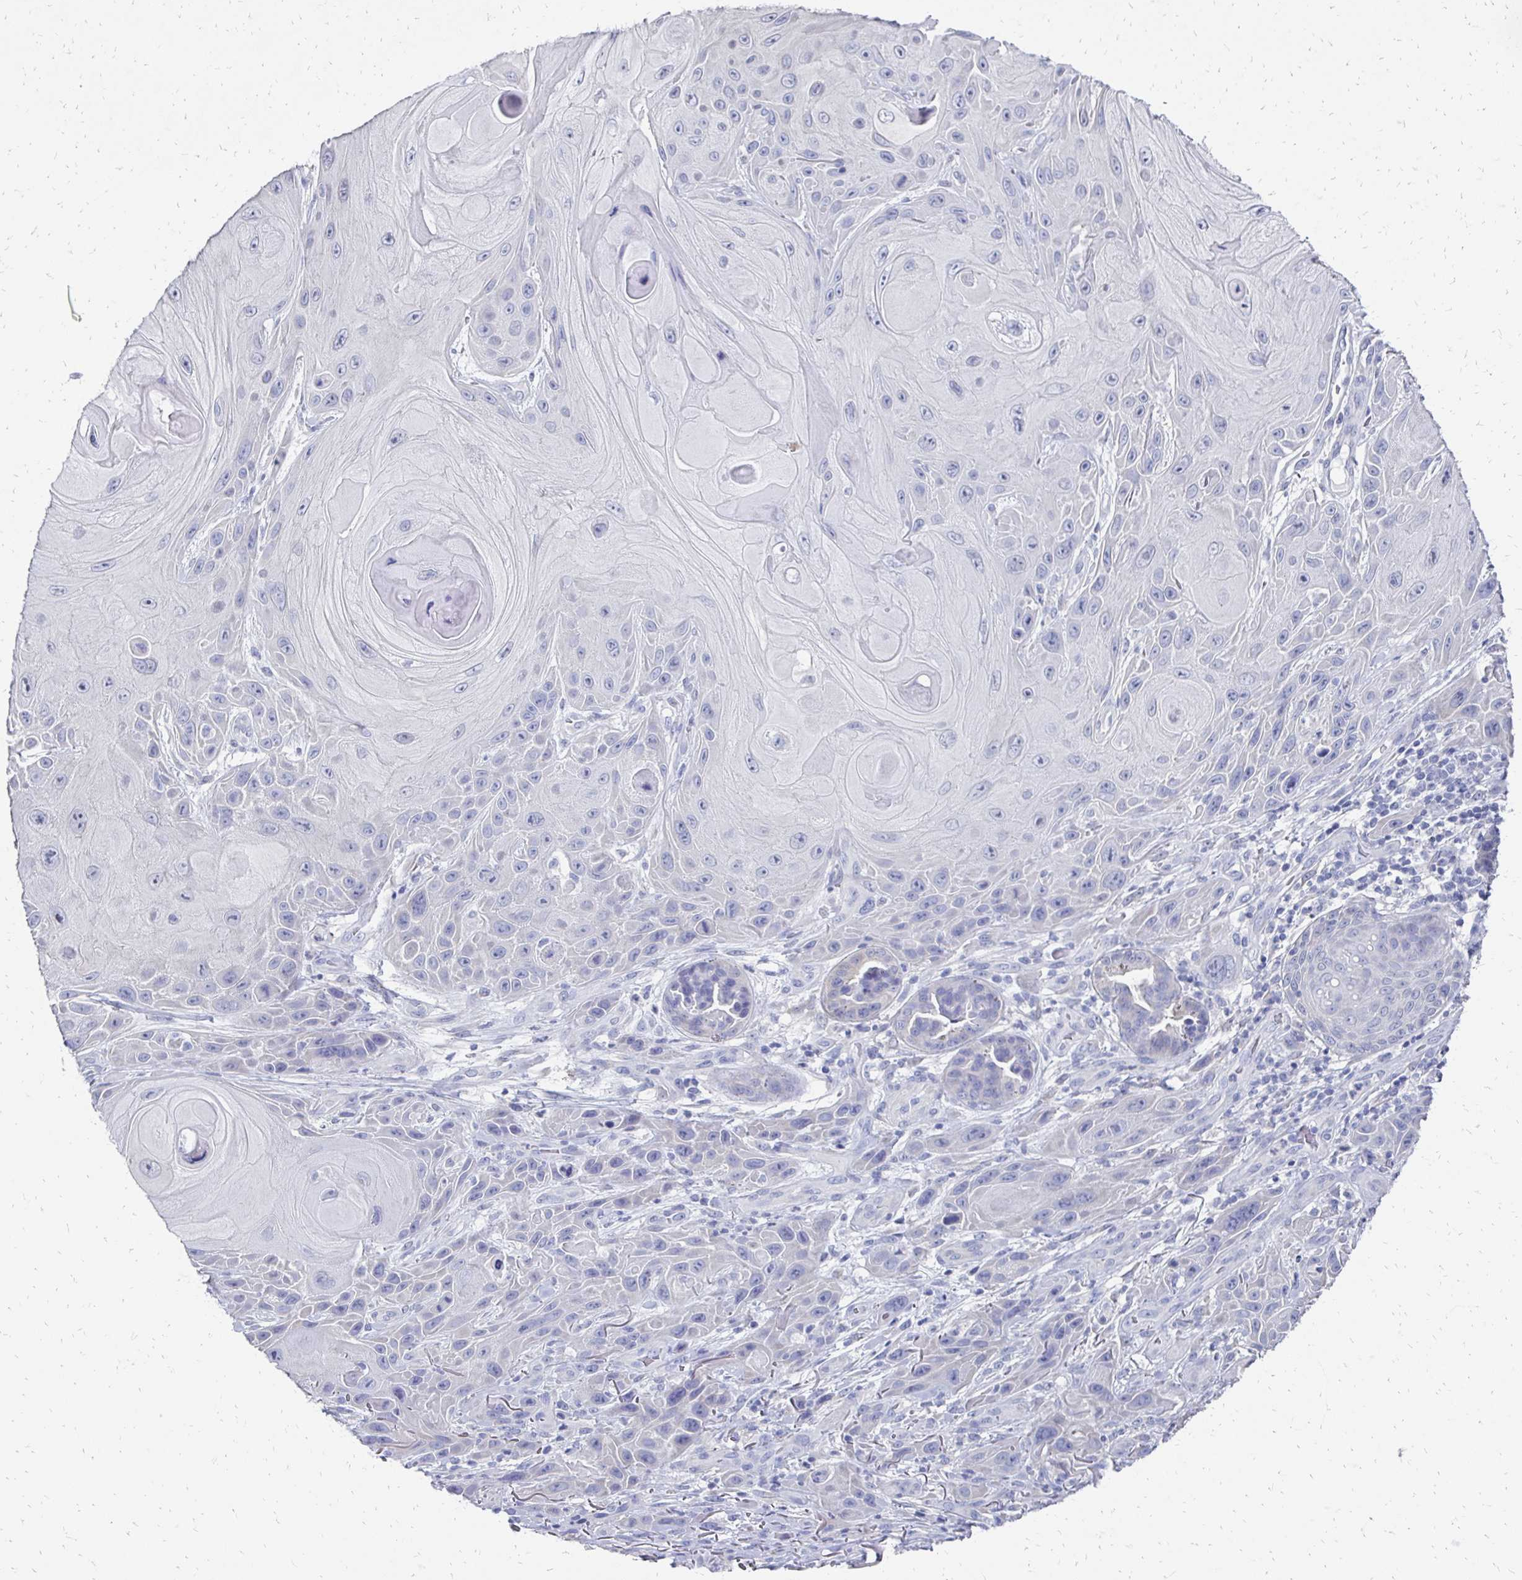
{"staining": {"intensity": "negative", "quantity": "none", "location": "none"}, "tissue": "skin cancer", "cell_type": "Tumor cells", "image_type": "cancer", "snomed": [{"axis": "morphology", "description": "Squamous cell carcinoma, NOS"}, {"axis": "topography", "description": "Skin"}], "caption": "Human skin cancer (squamous cell carcinoma) stained for a protein using immunohistochemistry reveals no expression in tumor cells.", "gene": "SYCP3", "patient": {"sex": "female", "age": 94}}